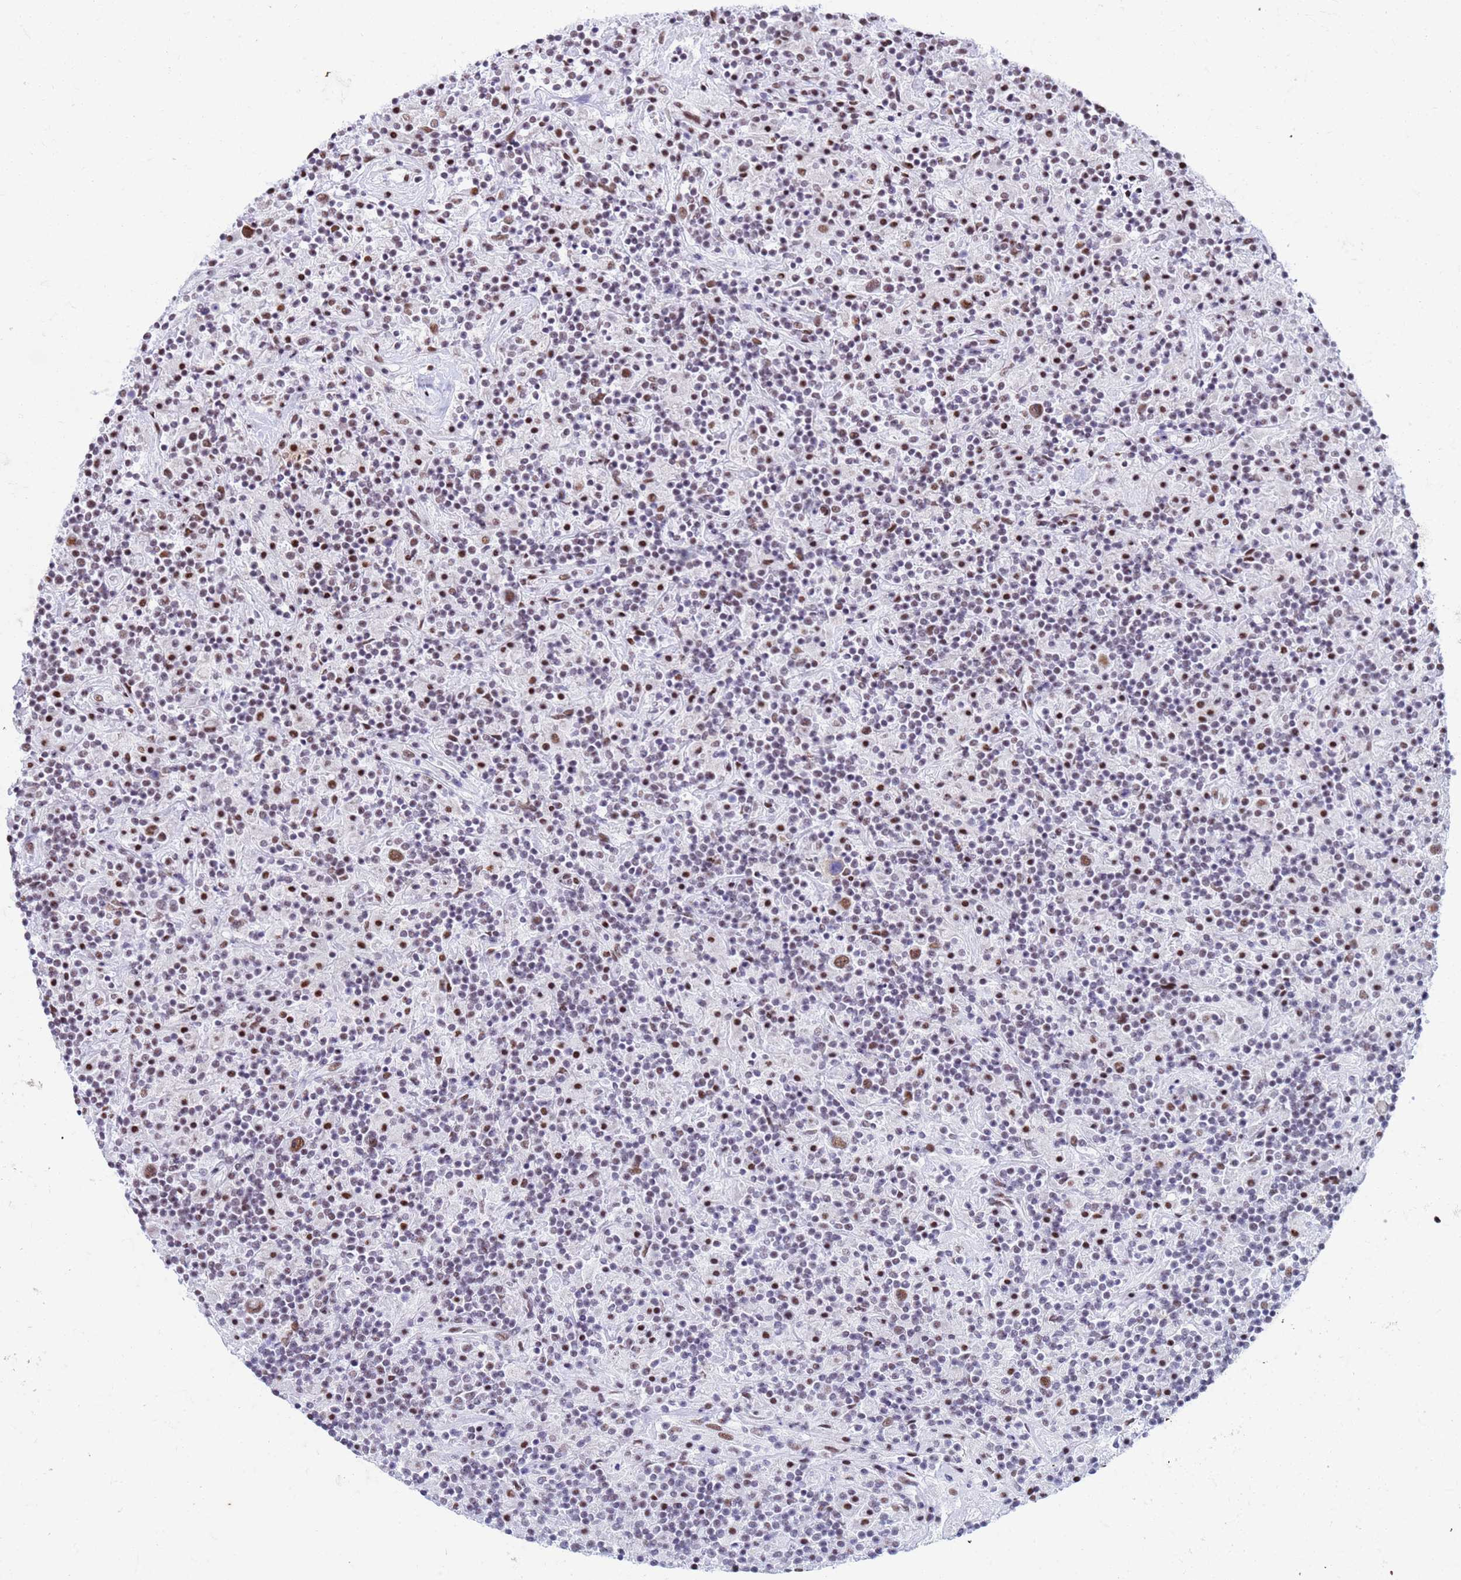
{"staining": {"intensity": "moderate", "quantity": ">75%", "location": "nuclear"}, "tissue": "lymphoma", "cell_type": "Tumor cells", "image_type": "cancer", "snomed": [{"axis": "morphology", "description": "Hodgkin's disease, NOS"}, {"axis": "topography", "description": "Lymph node"}], "caption": "About >75% of tumor cells in human Hodgkin's disease show moderate nuclear protein positivity as visualized by brown immunohistochemical staining.", "gene": "FAM170B", "patient": {"sex": "male", "age": 70}}